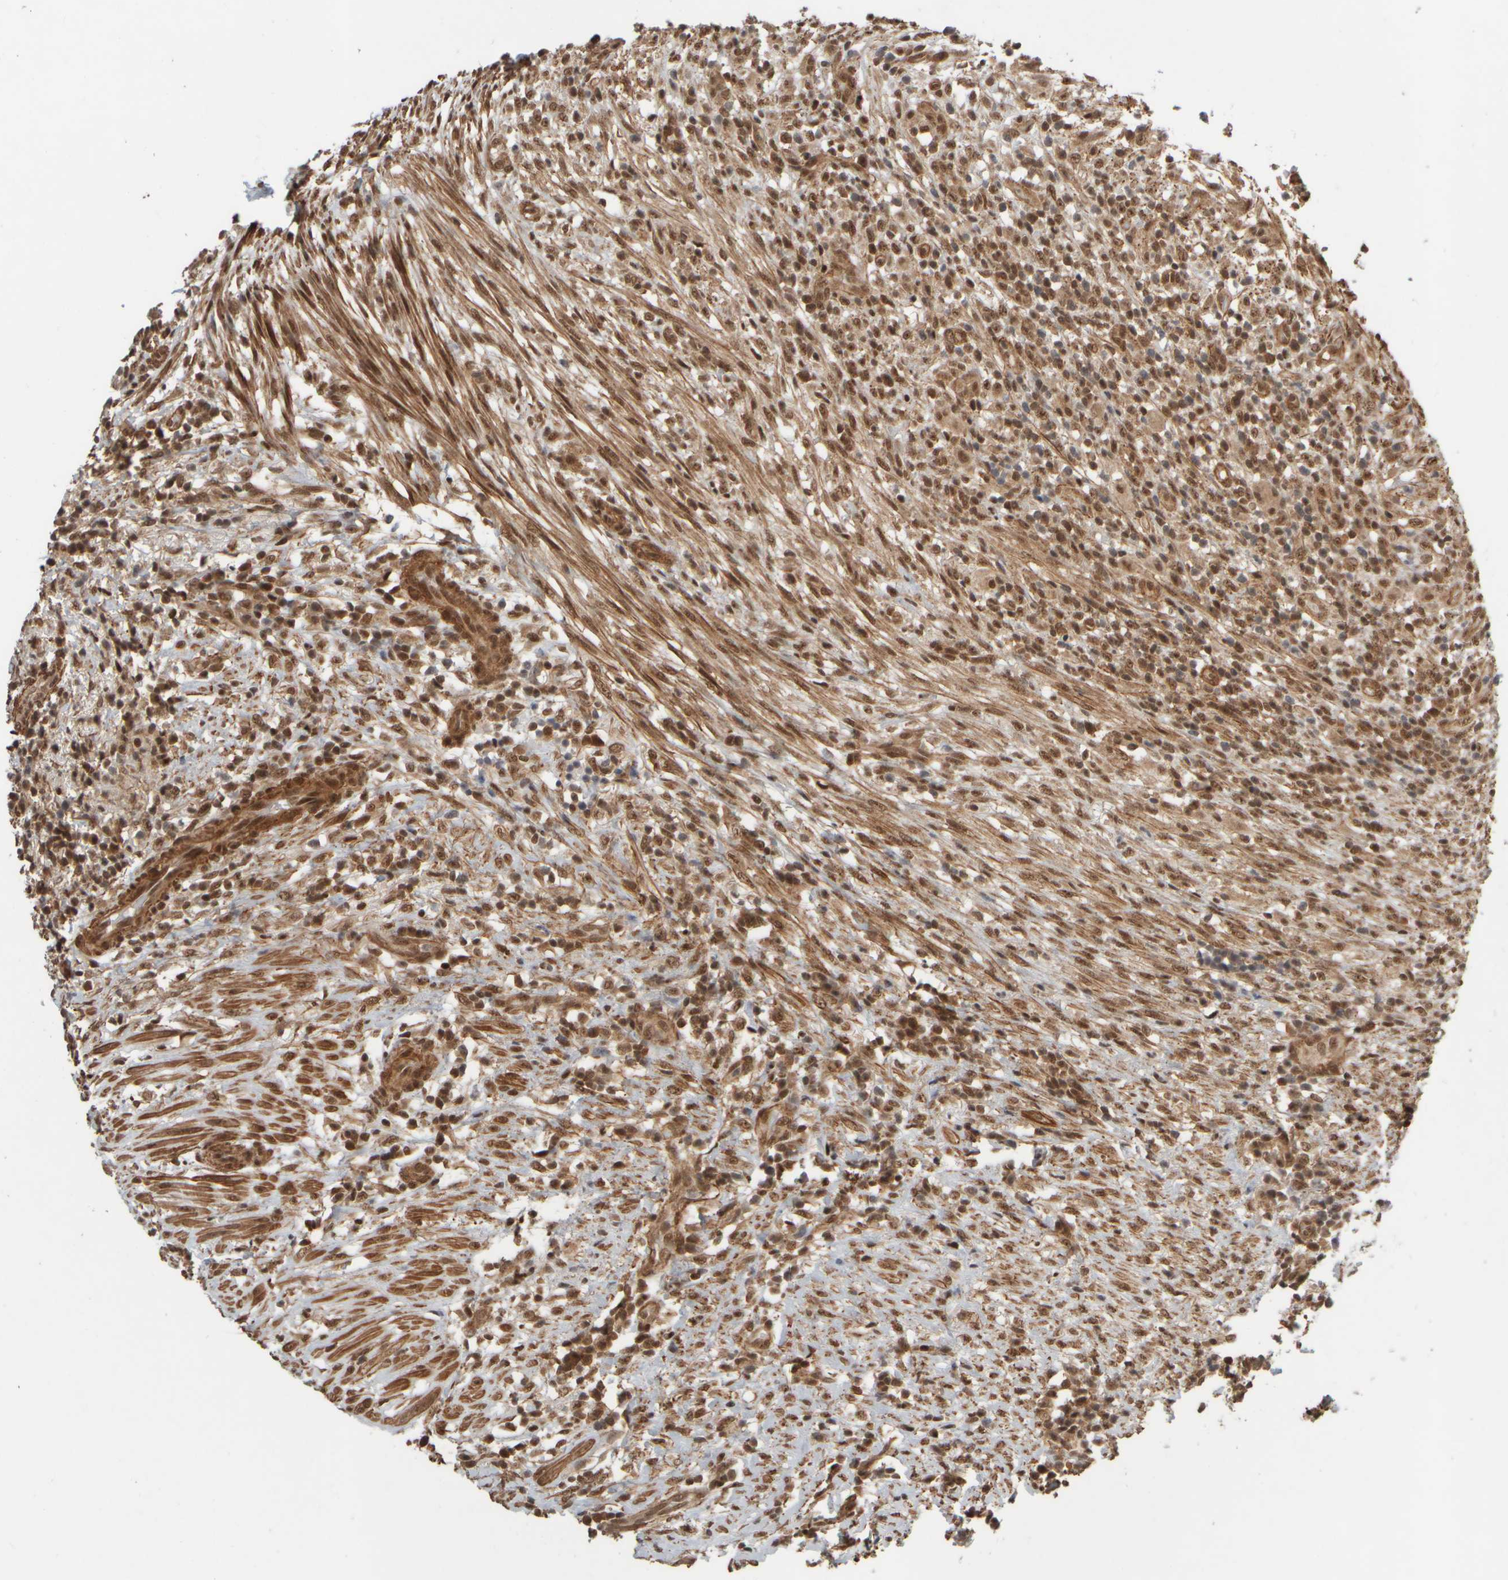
{"staining": {"intensity": "moderate", "quantity": ">75%", "location": "cytoplasmic/membranous,nuclear"}, "tissue": "urothelial cancer", "cell_type": "Tumor cells", "image_type": "cancer", "snomed": [{"axis": "morphology", "description": "Urothelial carcinoma, Low grade"}, {"axis": "topography", "description": "Urinary bladder"}], "caption": "Protein staining of urothelial cancer tissue shows moderate cytoplasmic/membranous and nuclear positivity in approximately >75% of tumor cells.", "gene": "SYNRG", "patient": {"sex": "female", "age": 75}}